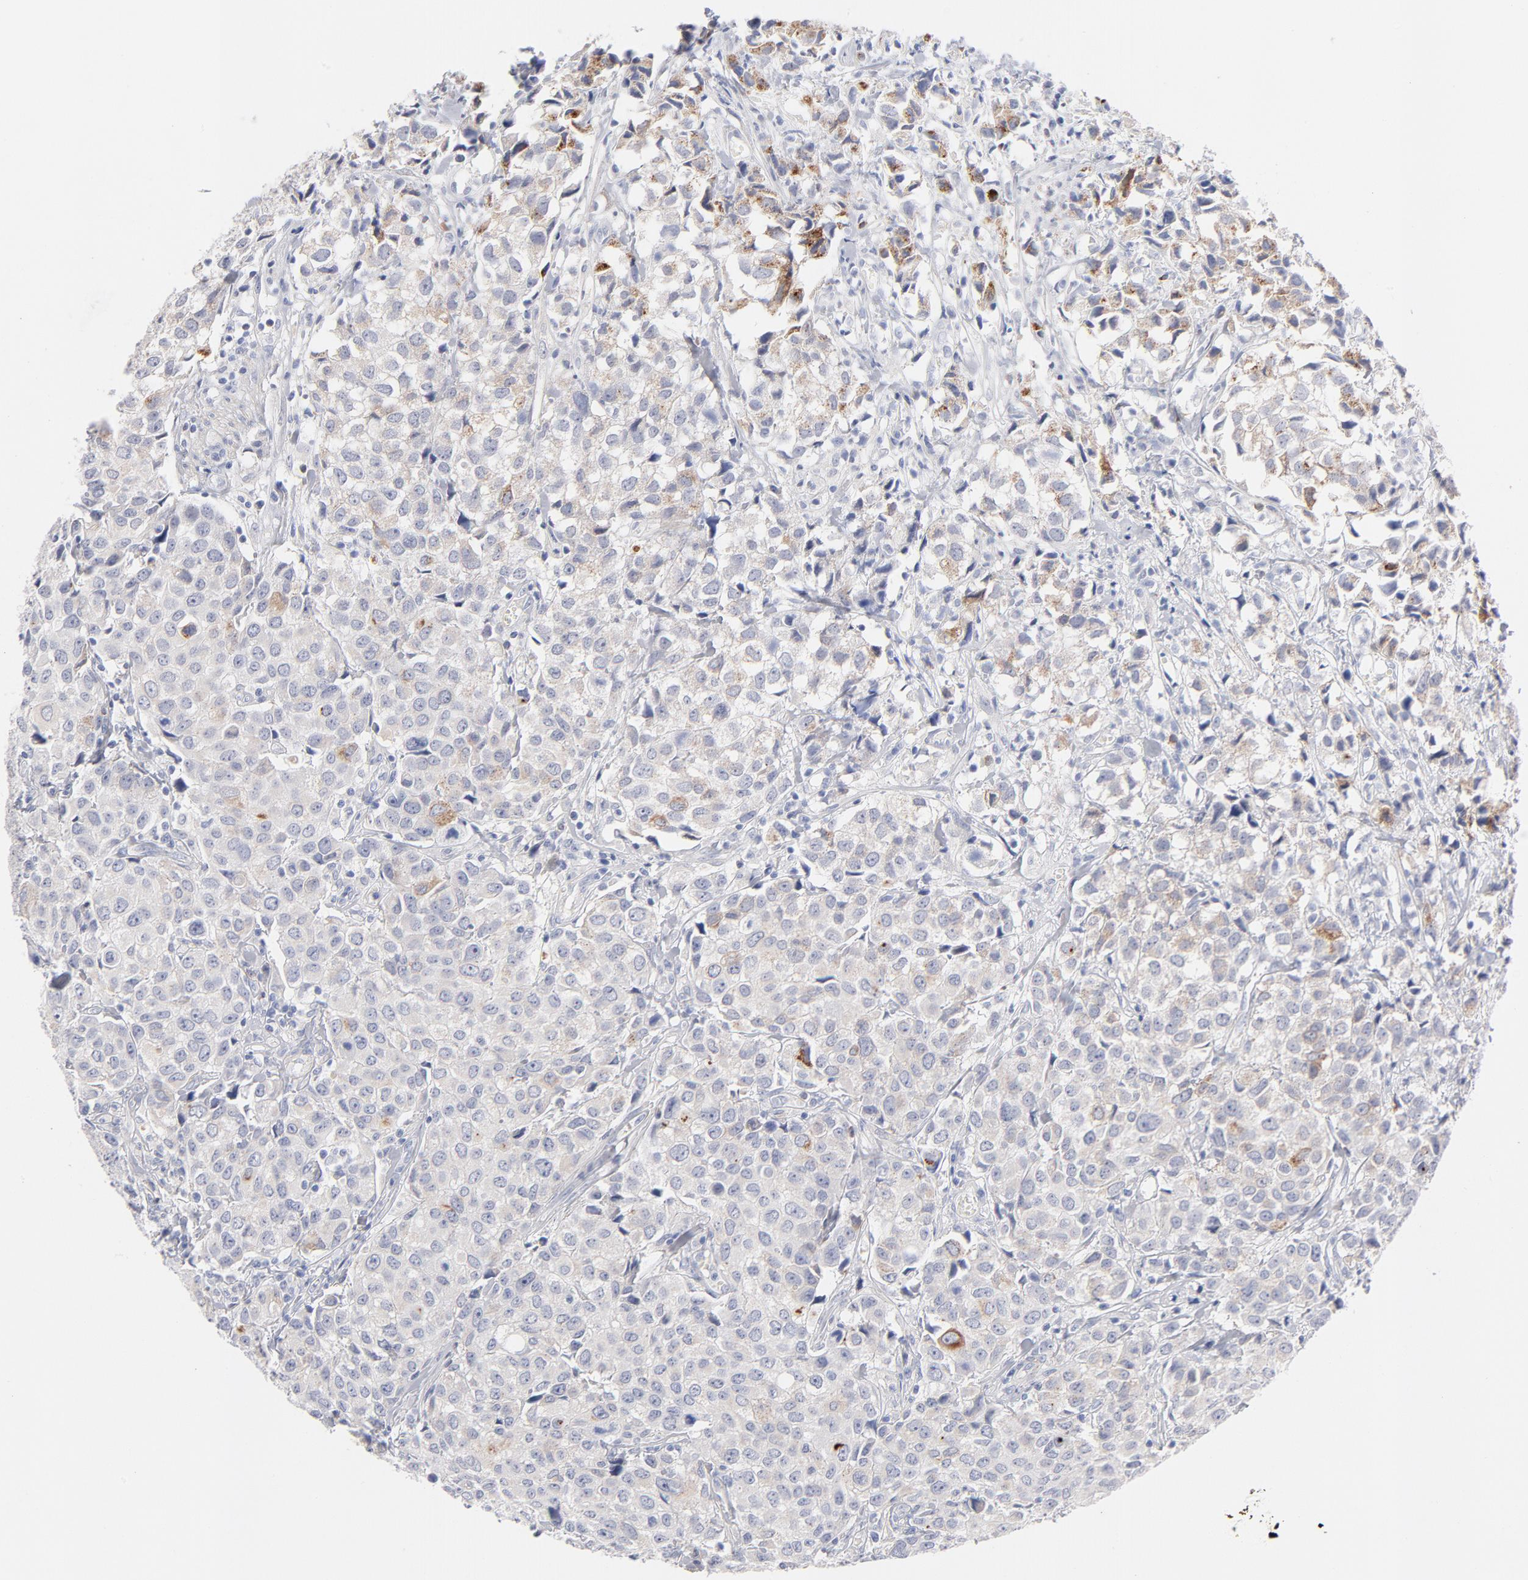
{"staining": {"intensity": "weak", "quantity": "25%-75%", "location": "cytoplasmic/membranous"}, "tissue": "urothelial cancer", "cell_type": "Tumor cells", "image_type": "cancer", "snomed": [{"axis": "morphology", "description": "Urothelial carcinoma, High grade"}, {"axis": "topography", "description": "Urinary bladder"}], "caption": "DAB (3,3'-diaminobenzidine) immunohistochemical staining of human urothelial cancer demonstrates weak cytoplasmic/membranous protein positivity in about 25%-75% of tumor cells.", "gene": "MID1", "patient": {"sex": "female", "age": 75}}